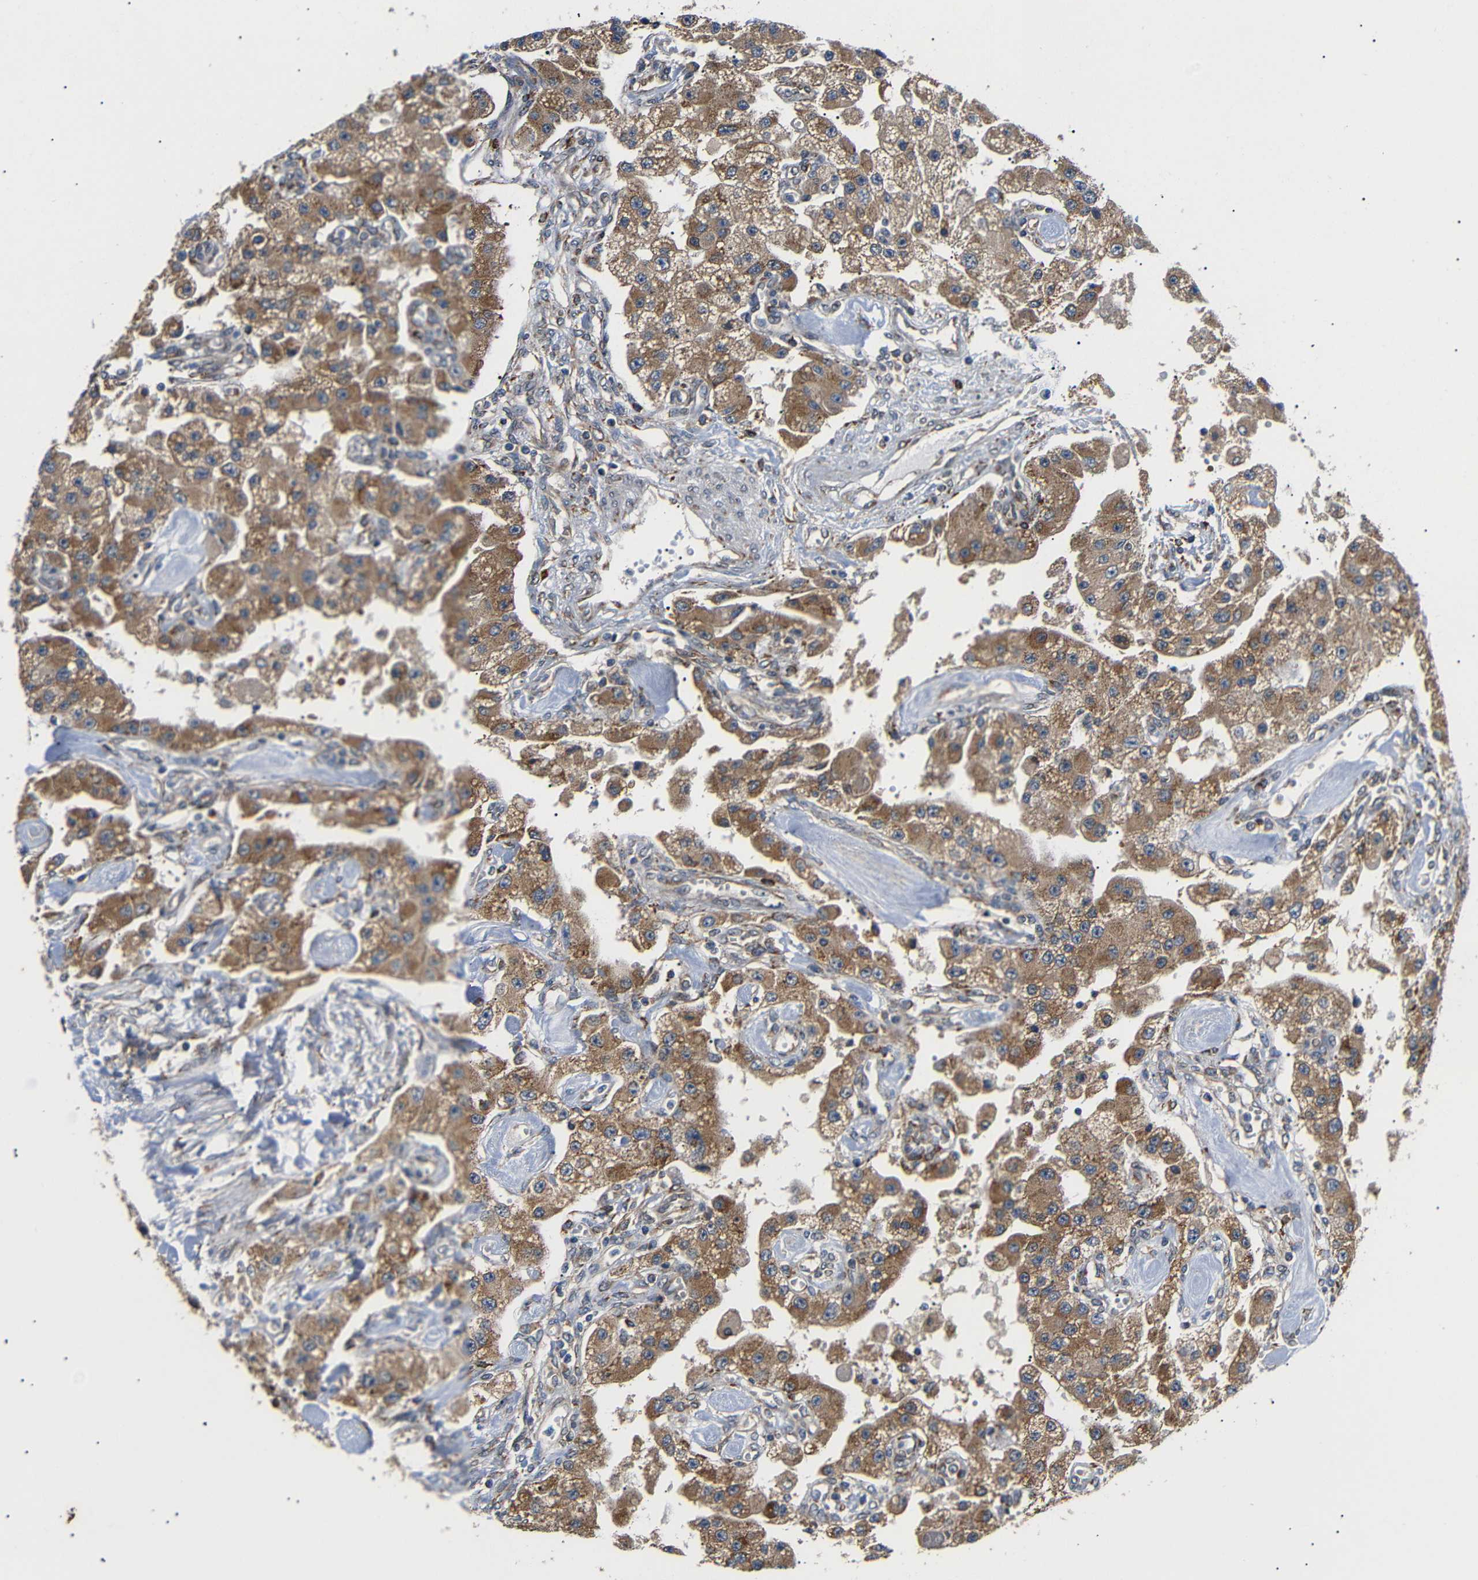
{"staining": {"intensity": "moderate", "quantity": ">75%", "location": "cytoplasmic/membranous"}, "tissue": "carcinoid", "cell_type": "Tumor cells", "image_type": "cancer", "snomed": [{"axis": "morphology", "description": "Carcinoid, malignant, NOS"}, {"axis": "topography", "description": "Pancreas"}], "caption": "This histopathology image exhibits immunohistochemistry staining of human carcinoid (malignant), with medium moderate cytoplasmic/membranous expression in about >75% of tumor cells.", "gene": "KANK4", "patient": {"sex": "male", "age": 41}}